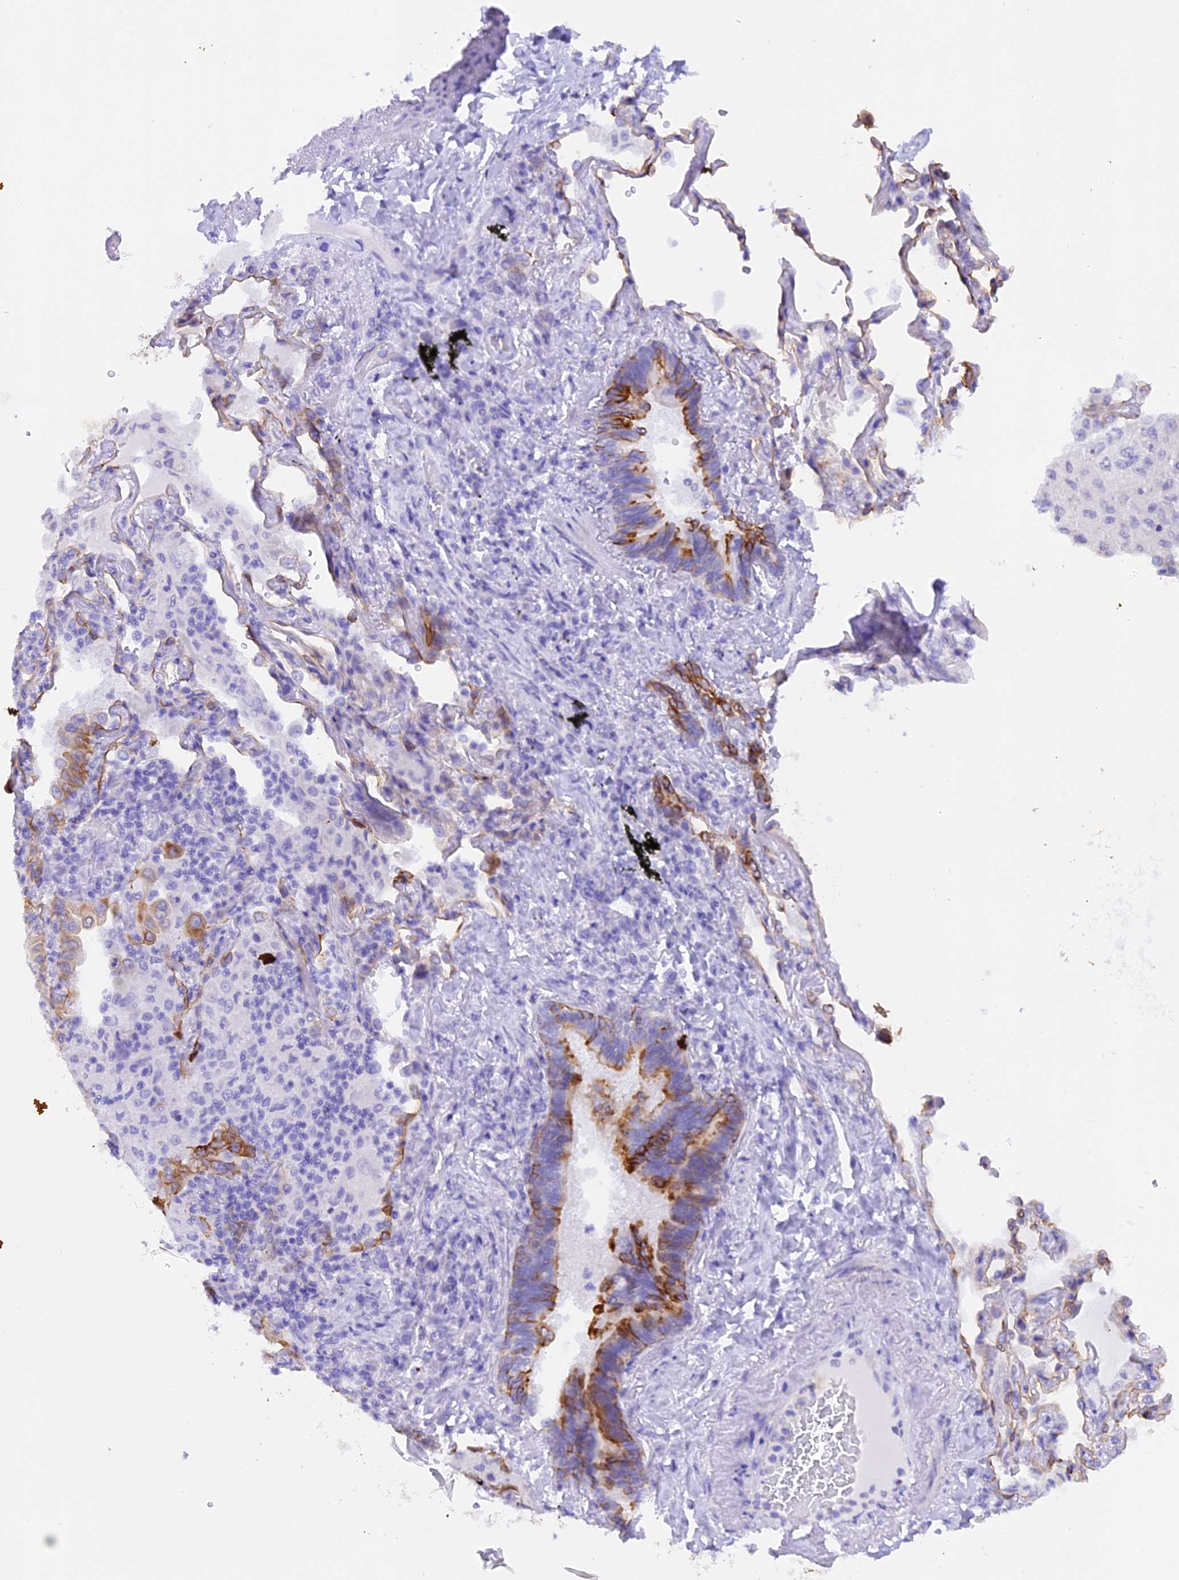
{"staining": {"intensity": "moderate", "quantity": ">75%", "location": "cytoplasmic/membranous"}, "tissue": "lung cancer", "cell_type": "Tumor cells", "image_type": "cancer", "snomed": [{"axis": "morphology", "description": "Adenocarcinoma, NOS"}, {"axis": "topography", "description": "Lung"}], "caption": "Lung adenocarcinoma stained for a protein (brown) reveals moderate cytoplasmic/membranous positive expression in about >75% of tumor cells.", "gene": "PKIA", "patient": {"sex": "female", "age": 69}}